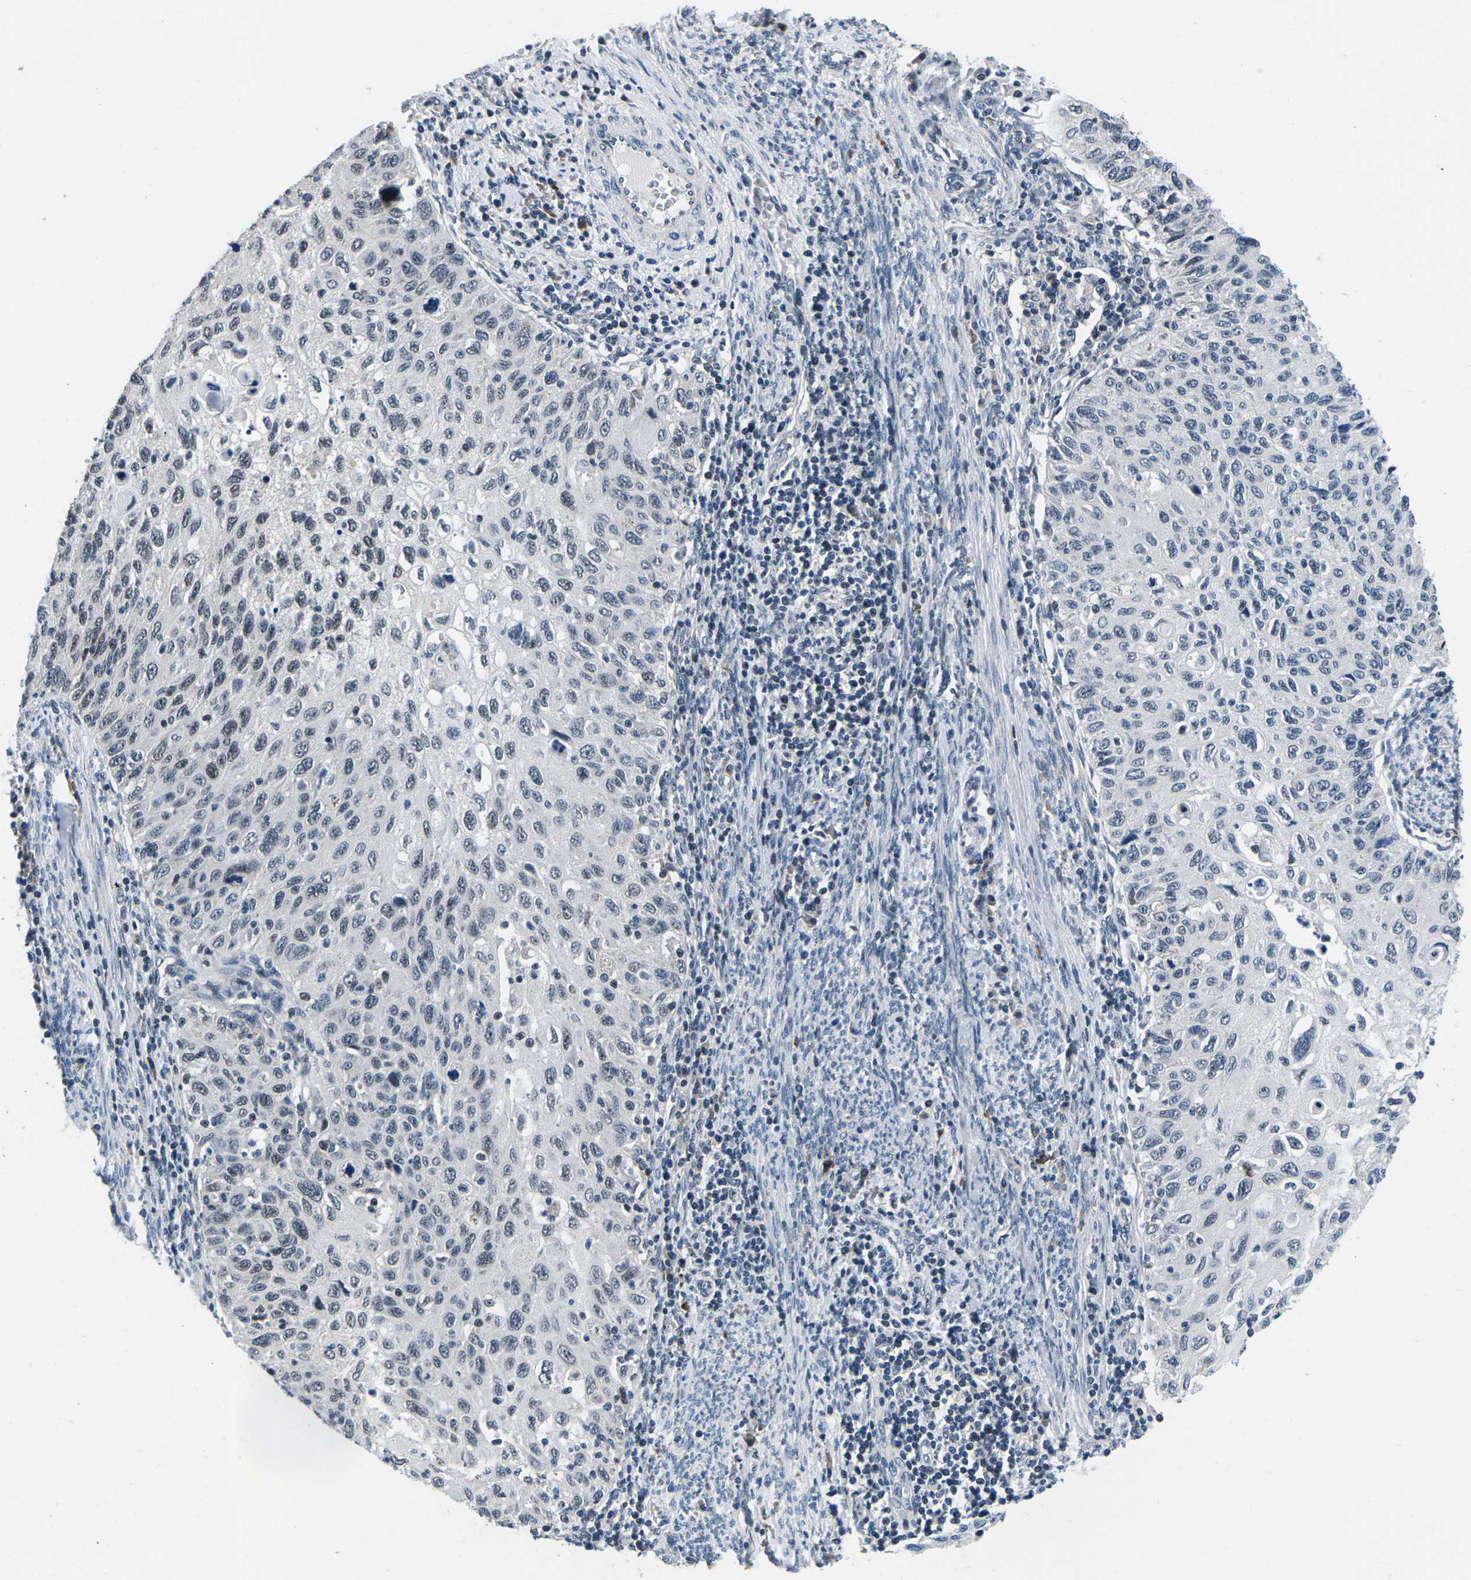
{"staining": {"intensity": "negative", "quantity": "none", "location": "none"}, "tissue": "cervical cancer", "cell_type": "Tumor cells", "image_type": "cancer", "snomed": [{"axis": "morphology", "description": "Squamous cell carcinoma, NOS"}, {"axis": "topography", "description": "Cervix"}], "caption": "High magnification brightfield microscopy of cervical squamous cell carcinoma stained with DAB (3,3'-diaminobenzidine) (brown) and counterstained with hematoxylin (blue): tumor cells show no significant staining. (DAB (3,3'-diaminobenzidine) IHC with hematoxylin counter stain).", "gene": "CDC73", "patient": {"sex": "female", "age": 70}}